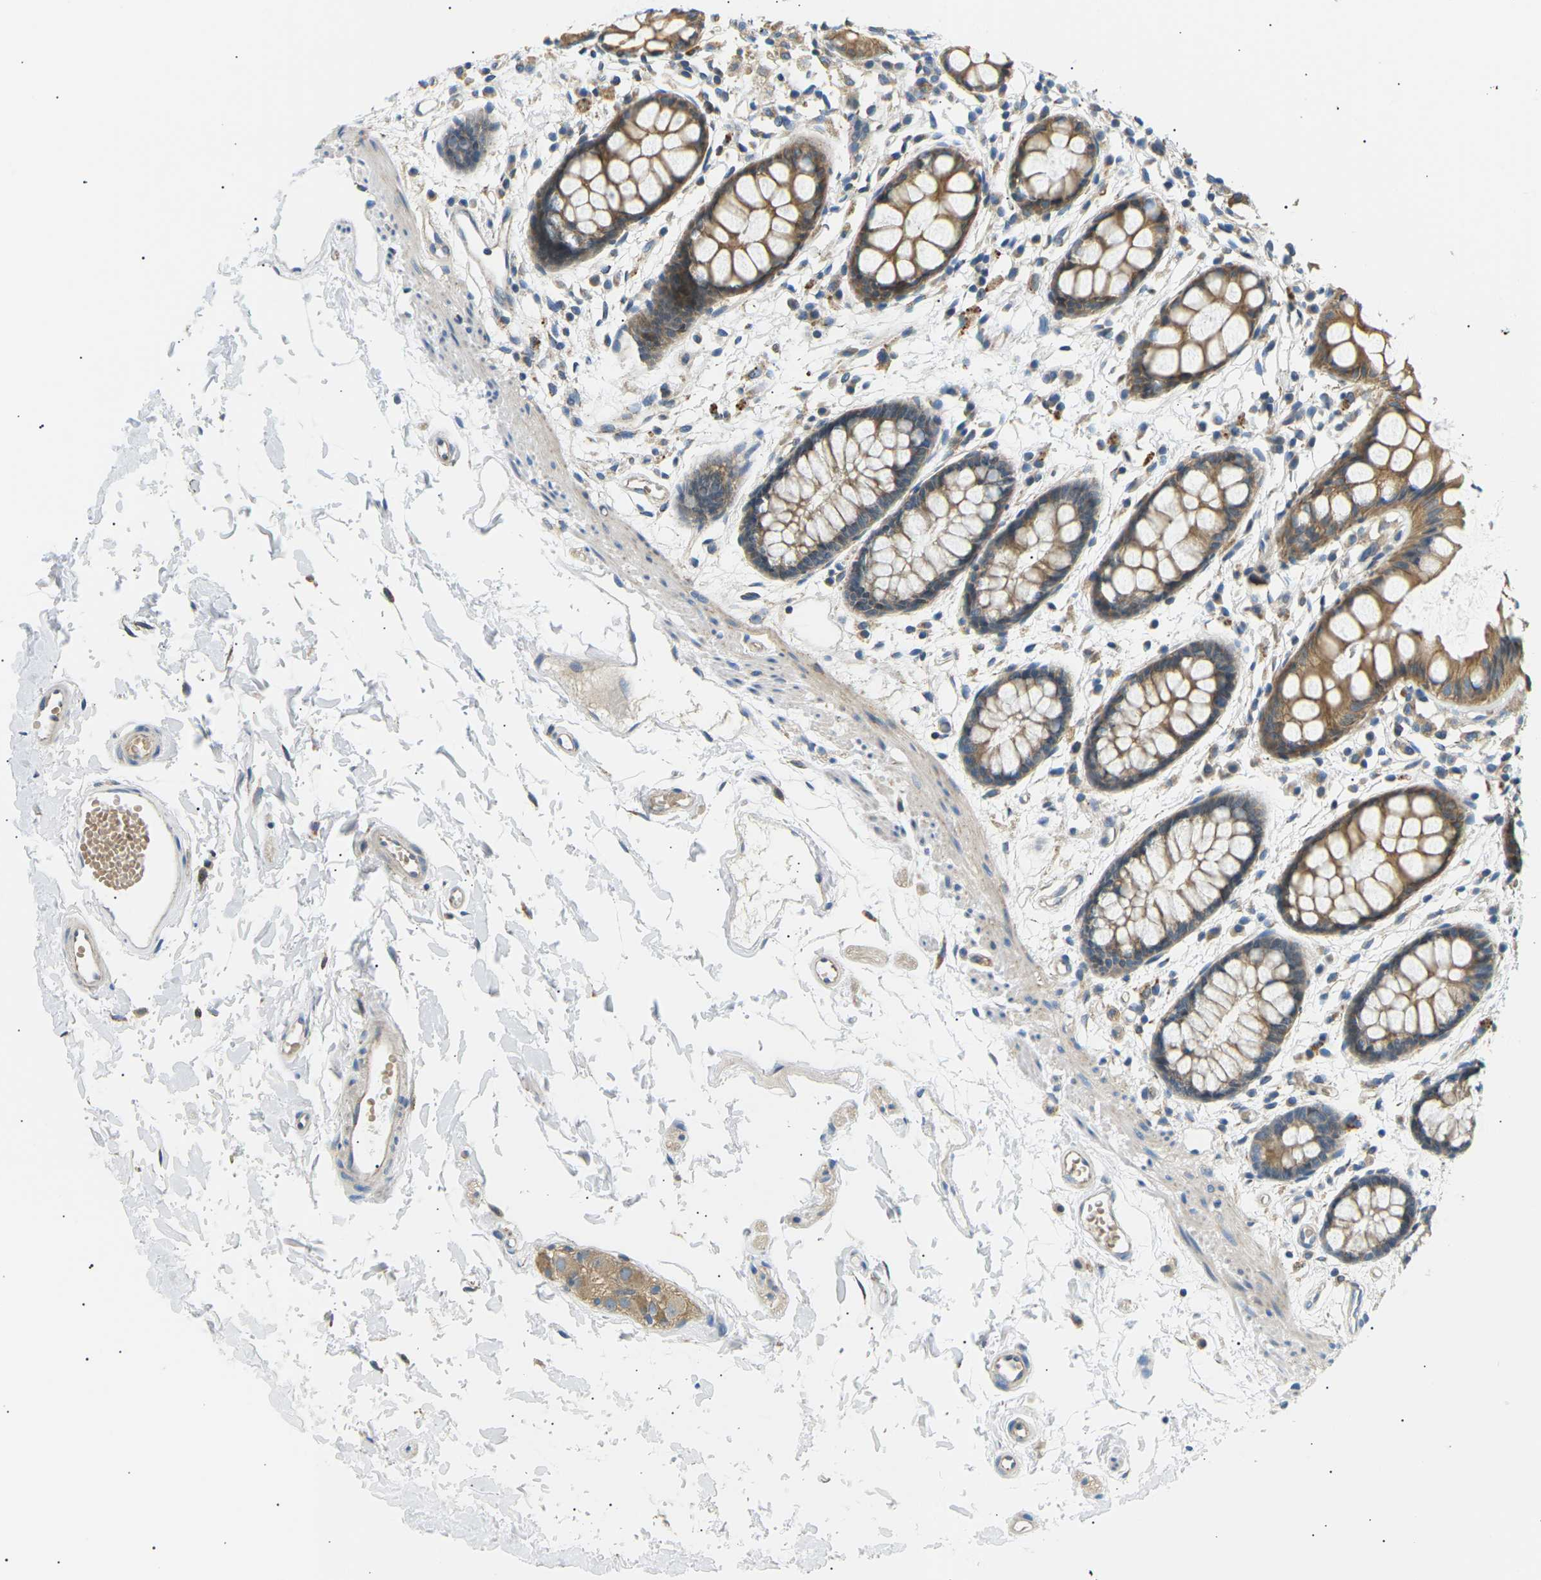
{"staining": {"intensity": "moderate", "quantity": ">75%", "location": "cytoplasmic/membranous"}, "tissue": "rectum", "cell_type": "Glandular cells", "image_type": "normal", "snomed": [{"axis": "morphology", "description": "Normal tissue, NOS"}, {"axis": "topography", "description": "Rectum"}], "caption": "Immunohistochemical staining of normal rectum demonstrates medium levels of moderate cytoplasmic/membranous positivity in approximately >75% of glandular cells. The protein of interest is stained brown, and the nuclei are stained in blue (DAB IHC with brightfield microscopy, high magnification).", "gene": "TBC1D8", "patient": {"sex": "female", "age": 66}}